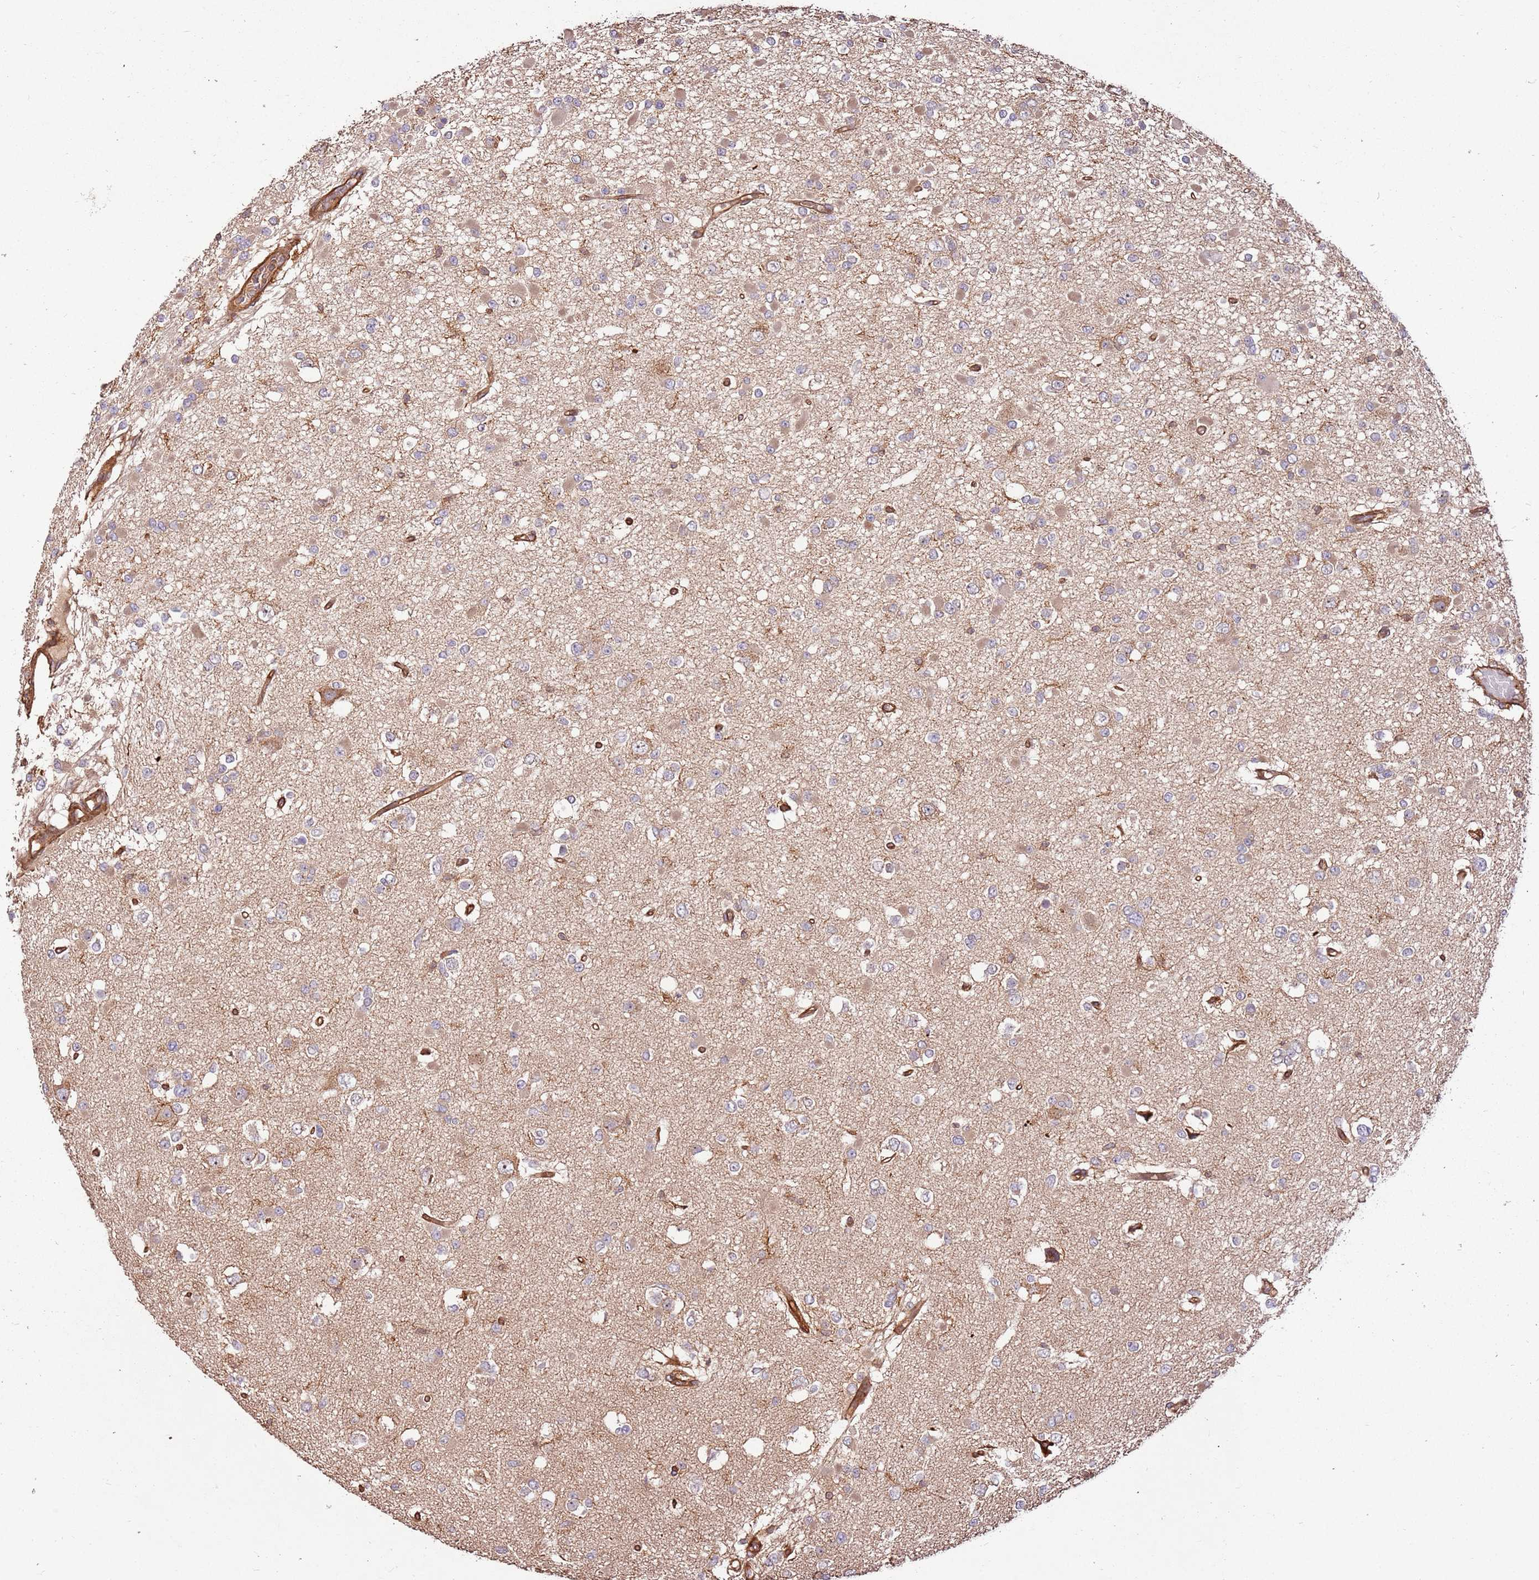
{"staining": {"intensity": "negative", "quantity": "none", "location": "none"}, "tissue": "glioma", "cell_type": "Tumor cells", "image_type": "cancer", "snomed": [{"axis": "morphology", "description": "Glioma, malignant, Low grade"}, {"axis": "topography", "description": "Brain"}], "caption": "Glioma stained for a protein using immunohistochemistry (IHC) reveals no expression tumor cells.", "gene": "ACVR2A", "patient": {"sex": "female", "age": 22}}